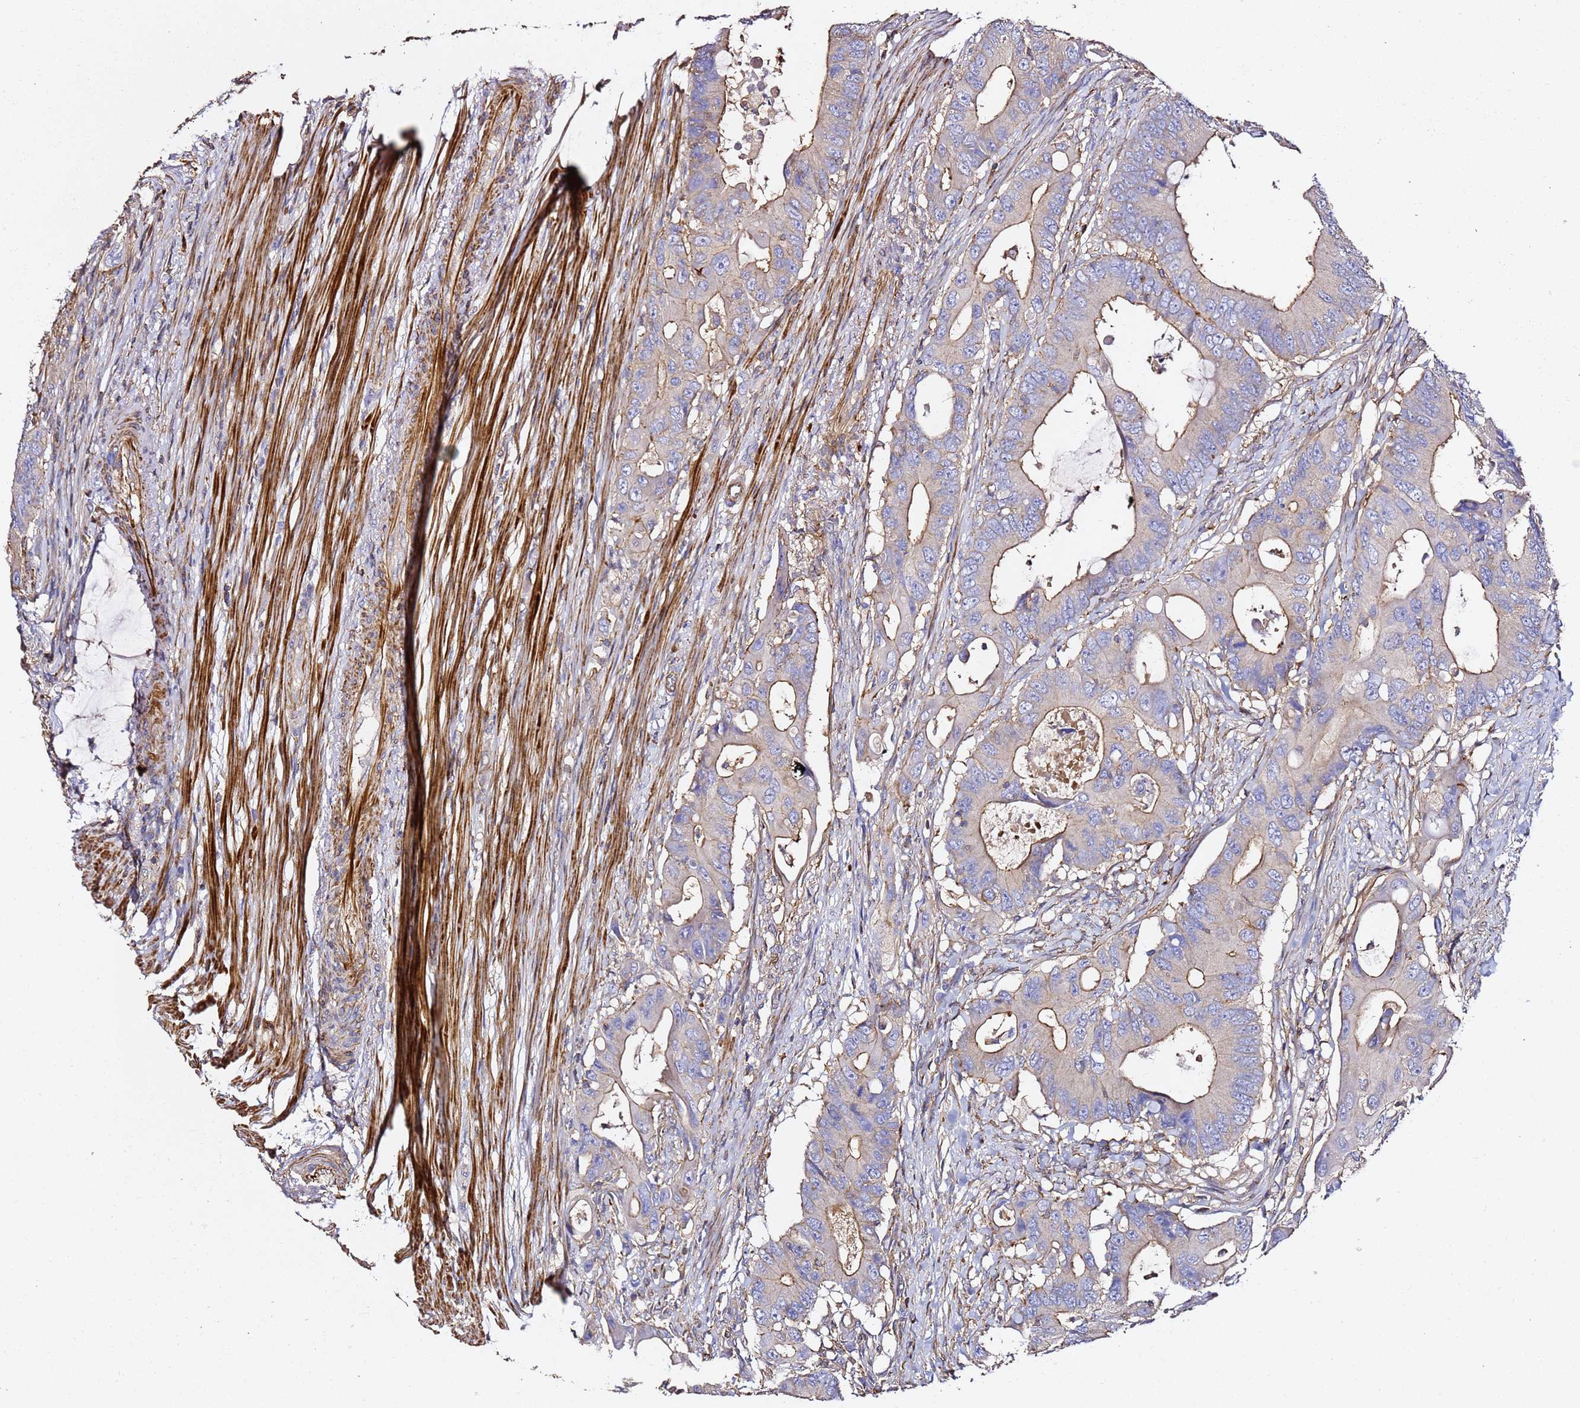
{"staining": {"intensity": "moderate", "quantity": ">75%", "location": "cytoplasmic/membranous"}, "tissue": "colorectal cancer", "cell_type": "Tumor cells", "image_type": "cancer", "snomed": [{"axis": "morphology", "description": "Adenocarcinoma, NOS"}, {"axis": "topography", "description": "Colon"}], "caption": "Adenocarcinoma (colorectal) stained for a protein (brown) displays moderate cytoplasmic/membranous positive staining in about >75% of tumor cells.", "gene": "ZFP36L2", "patient": {"sex": "male", "age": 71}}